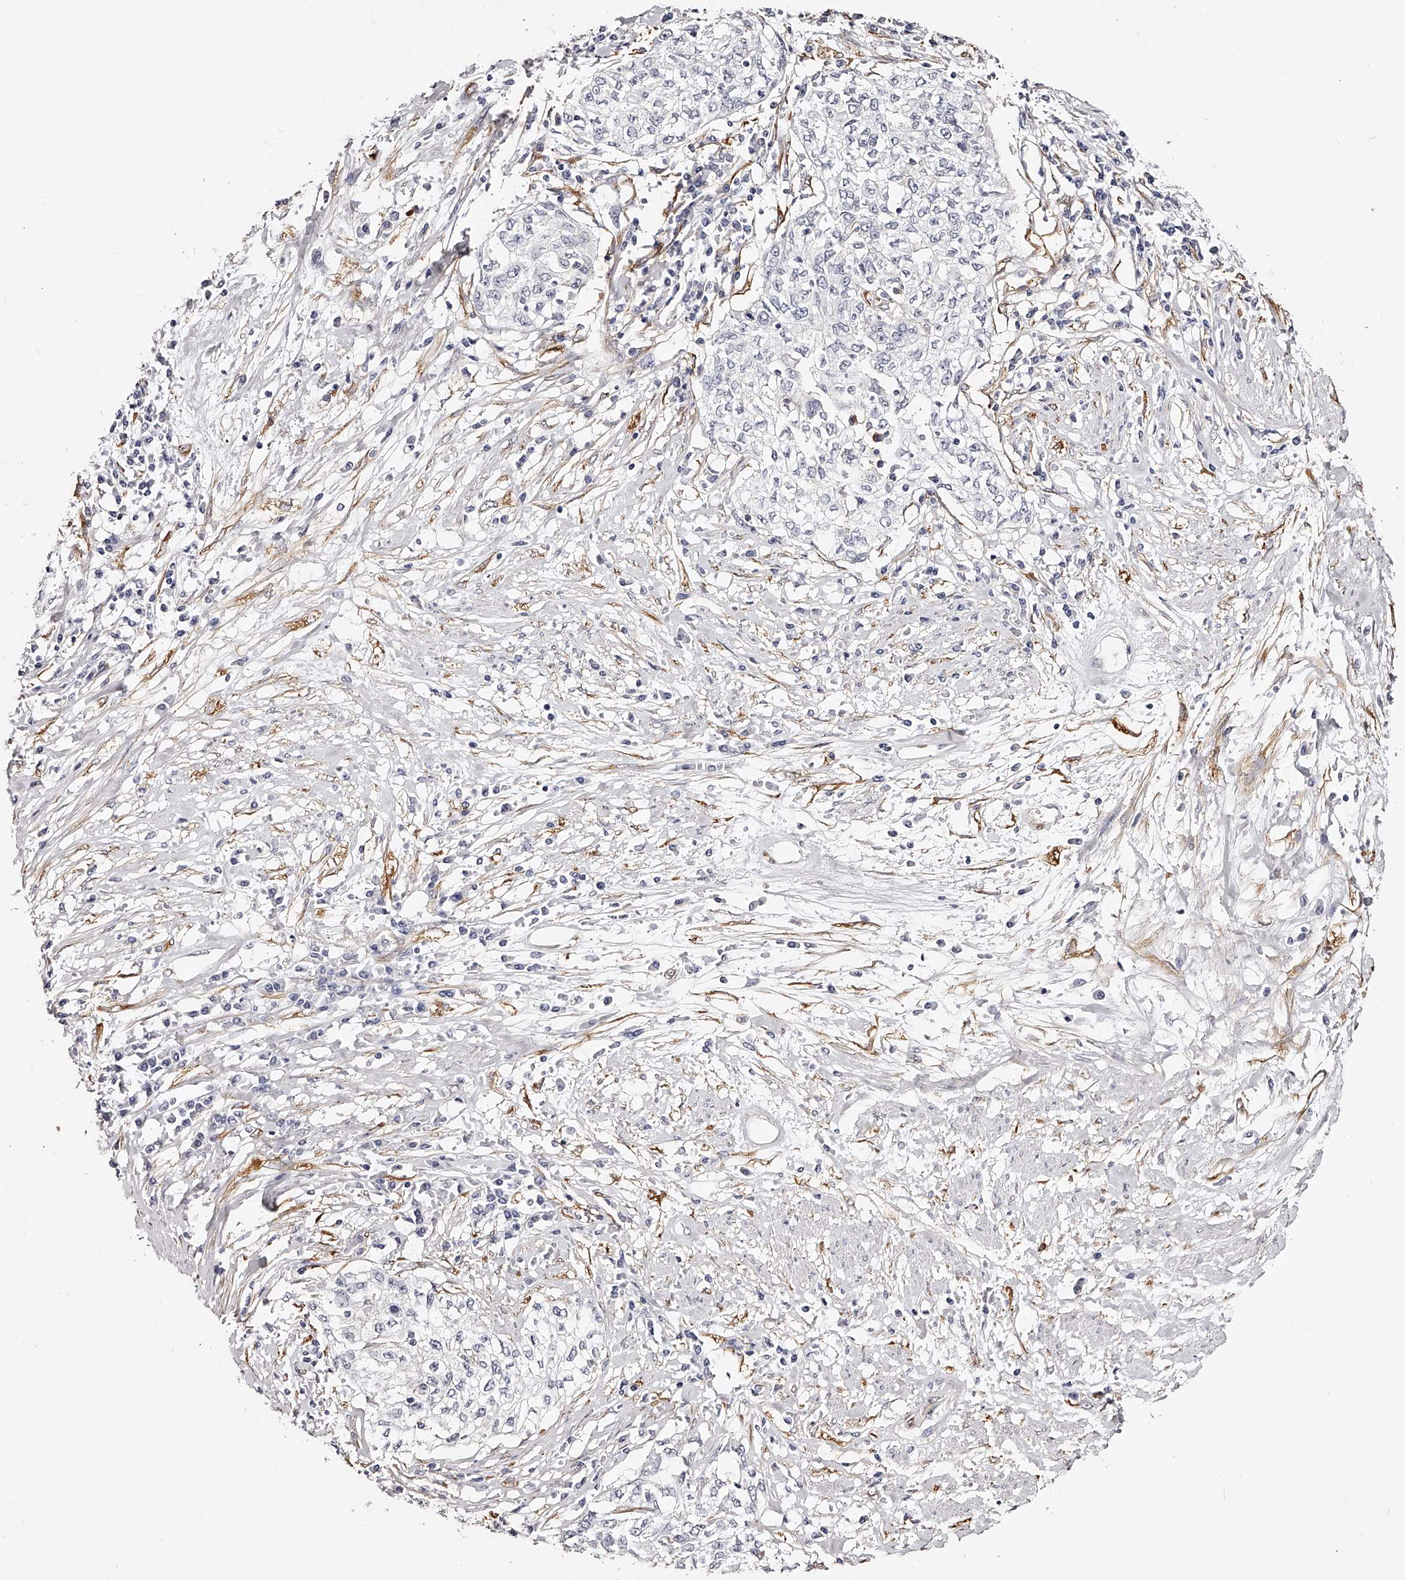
{"staining": {"intensity": "negative", "quantity": "none", "location": "none"}, "tissue": "cervical cancer", "cell_type": "Tumor cells", "image_type": "cancer", "snomed": [{"axis": "morphology", "description": "Squamous cell carcinoma, NOS"}, {"axis": "topography", "description": "Cervix"}], "caption": "Micrograph shows no protein positivity in tumor cells of cervical cancer tissue. (DAB (3,3'-diaminobenzidine) immunohistochemistry (IHC) with hematoxylin counter stain).", "gene": "CD82", "patient": {"sex": "female", "age": 57}}